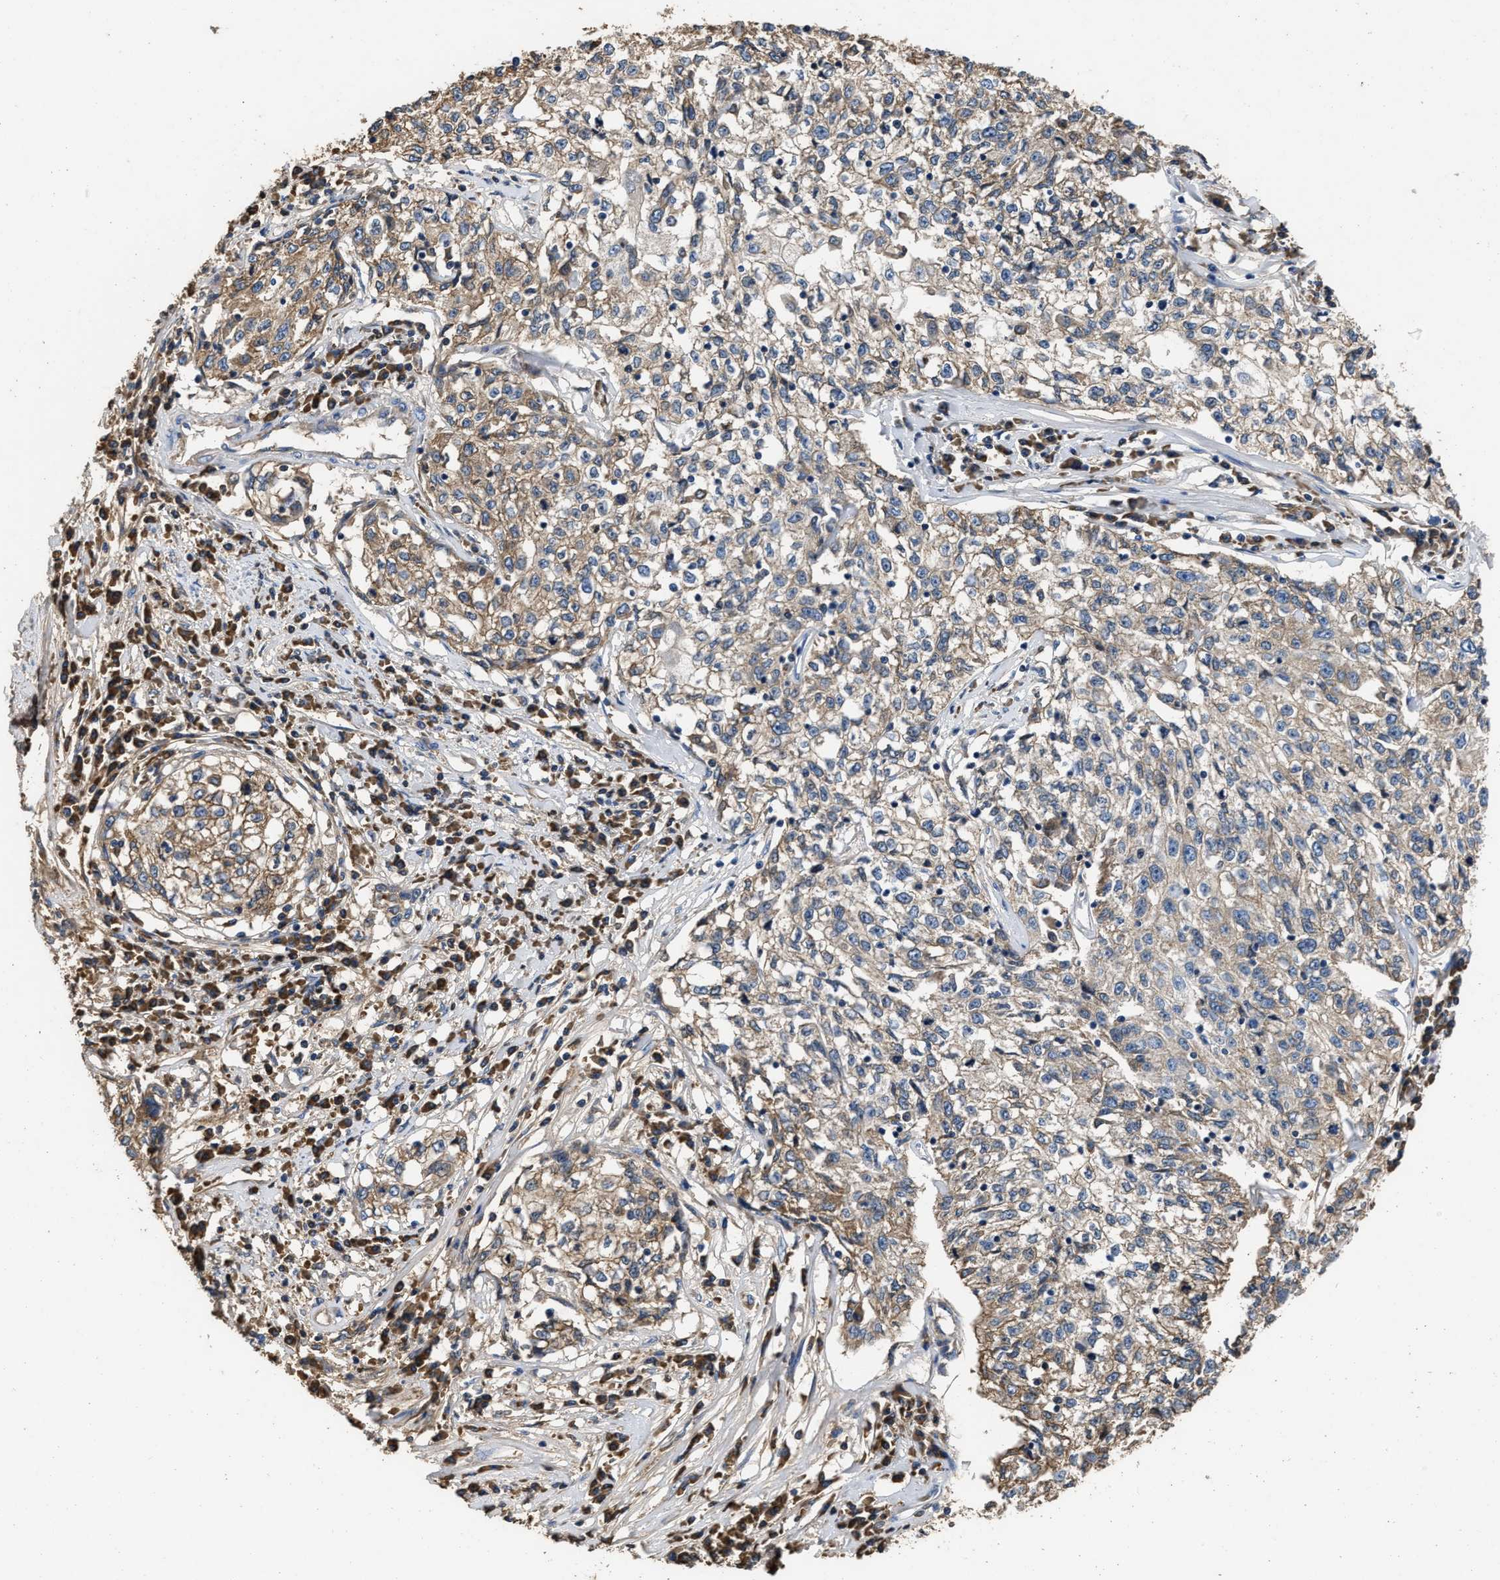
{"staining": {"intensity": "weak", "quantity": "25%-75%", "location": "cytoplasmic/membranous"}, "tissue": "cervical cancer", "cell_type": "Tumor cells", "image_type": "cancer", "snomed": [{"axis": "morphology", "description": "Squamous cell carcinoma, NOS"}, {"axis": "topography", "description": "Cervix"}], "caption": "Immunohistochemistry staining of cervical cancer (squamous cell carcinoma), which displays low levels of weak cytoplasmic/membranous expression in about 25%-75% of tumor cells indicating weak cytoplasmic/membranous protein positivity. The staining was performed using DAB (brown) for protein detection and nuclei were counterstained in hematoxylin (blue).", "gene": "C3", "patient": {"sex": "female", "age": 57}}